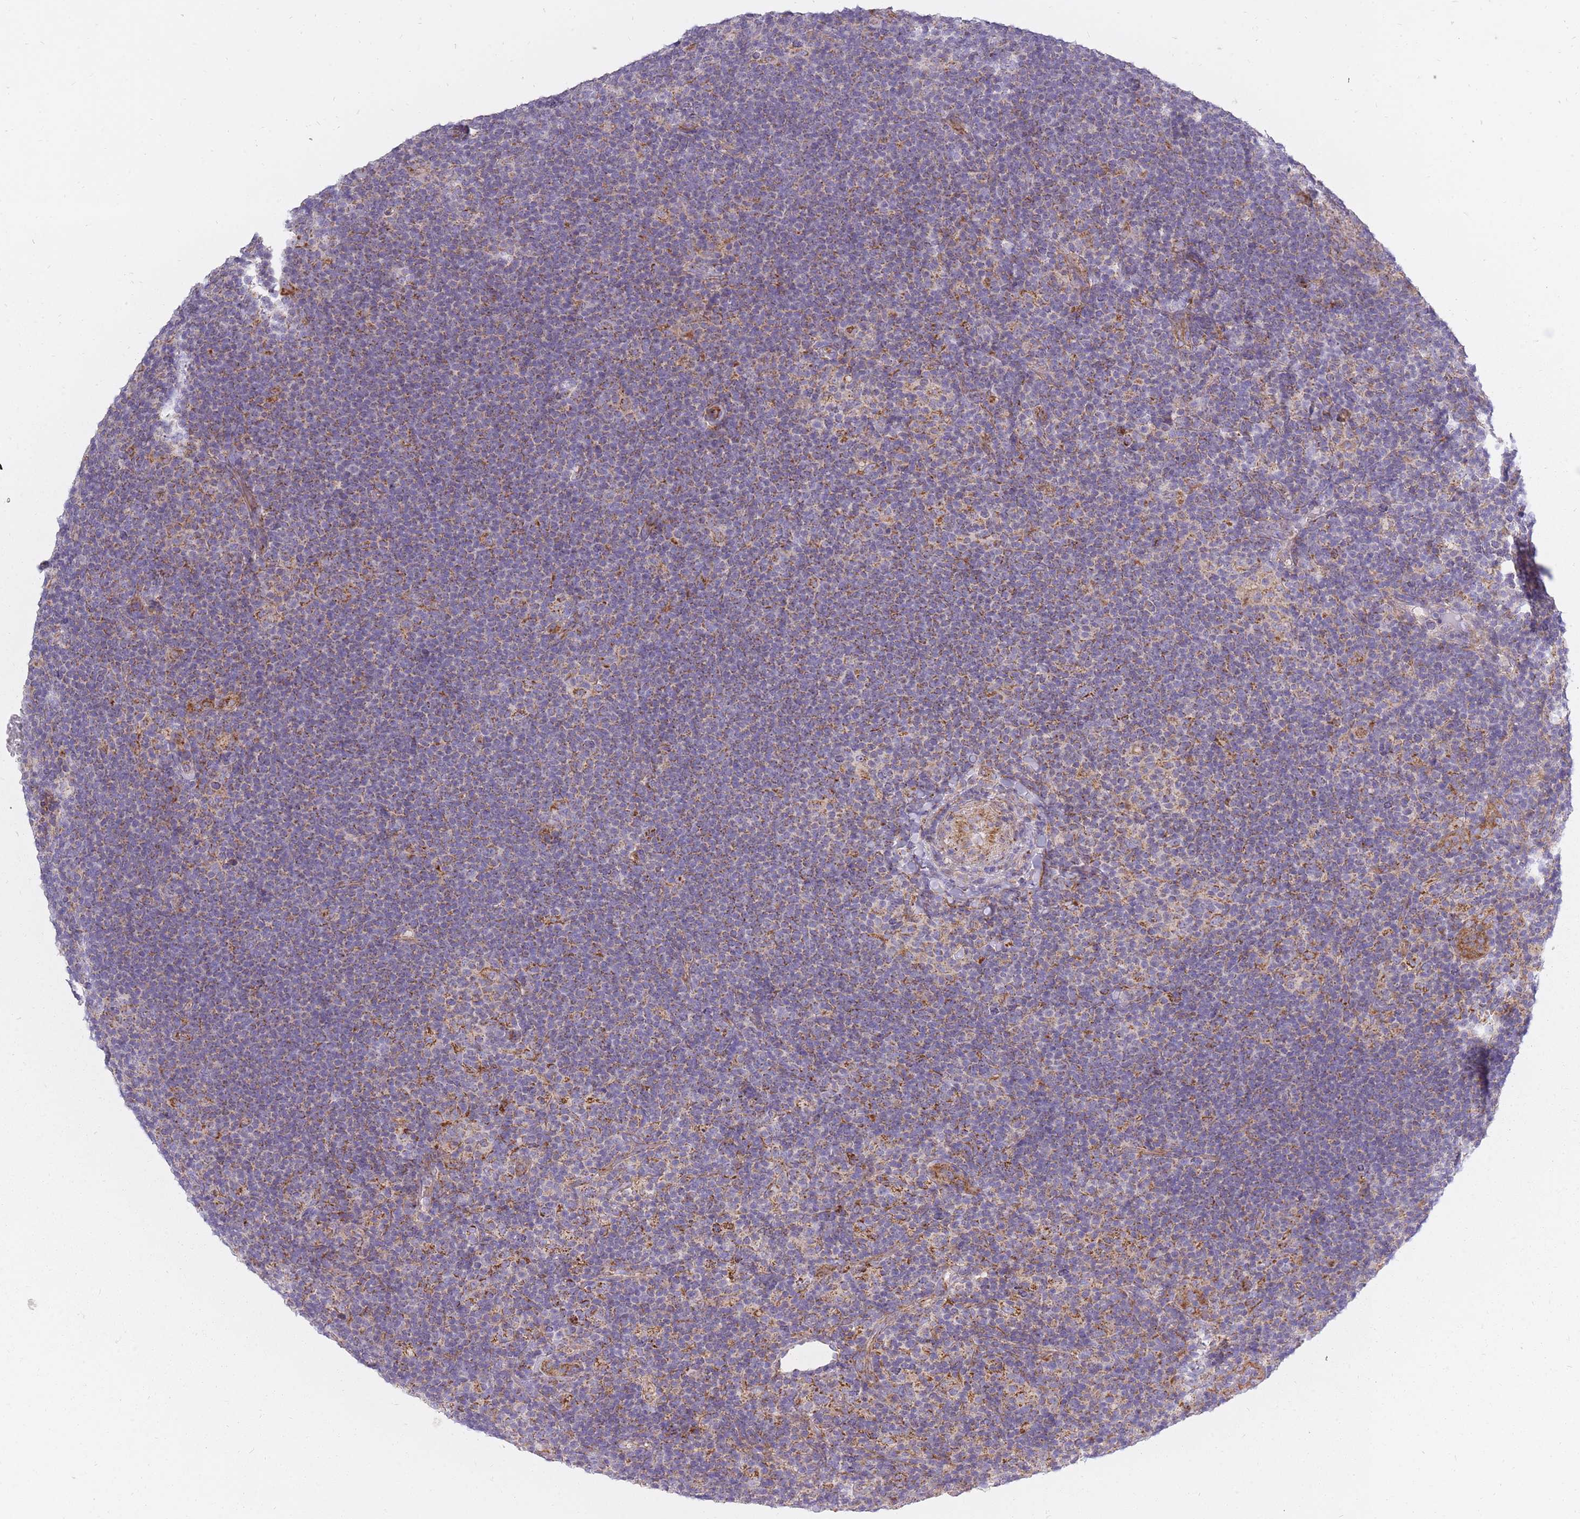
{"staining": {"intensity": "moderate", "quantity": ">75%", "location": "cytoplasmic/membranous"}, "tissue": "lymphoma", "cell_type": "Tumor cells", "image_type": "cancer", "snomed": [{"axis": "morphology", "description": "Hodgkin's disease, NOS"}, {"axis": "topography", "description": "Lymph node"}], "caption": "DAB immunohistochemical staining of human Hodgkin's disease reveals moderate cytoplasmic/membranous protein staining in about >75% of tumor cells. The staining was performed using DAB (3,3'-diaminobenzidine), with brown indicating positive protein expression. Nuclei are stained blue with hematoxylin.", "gene": "ALKBH4", "patient": {"sex": "female", "age": 57}}